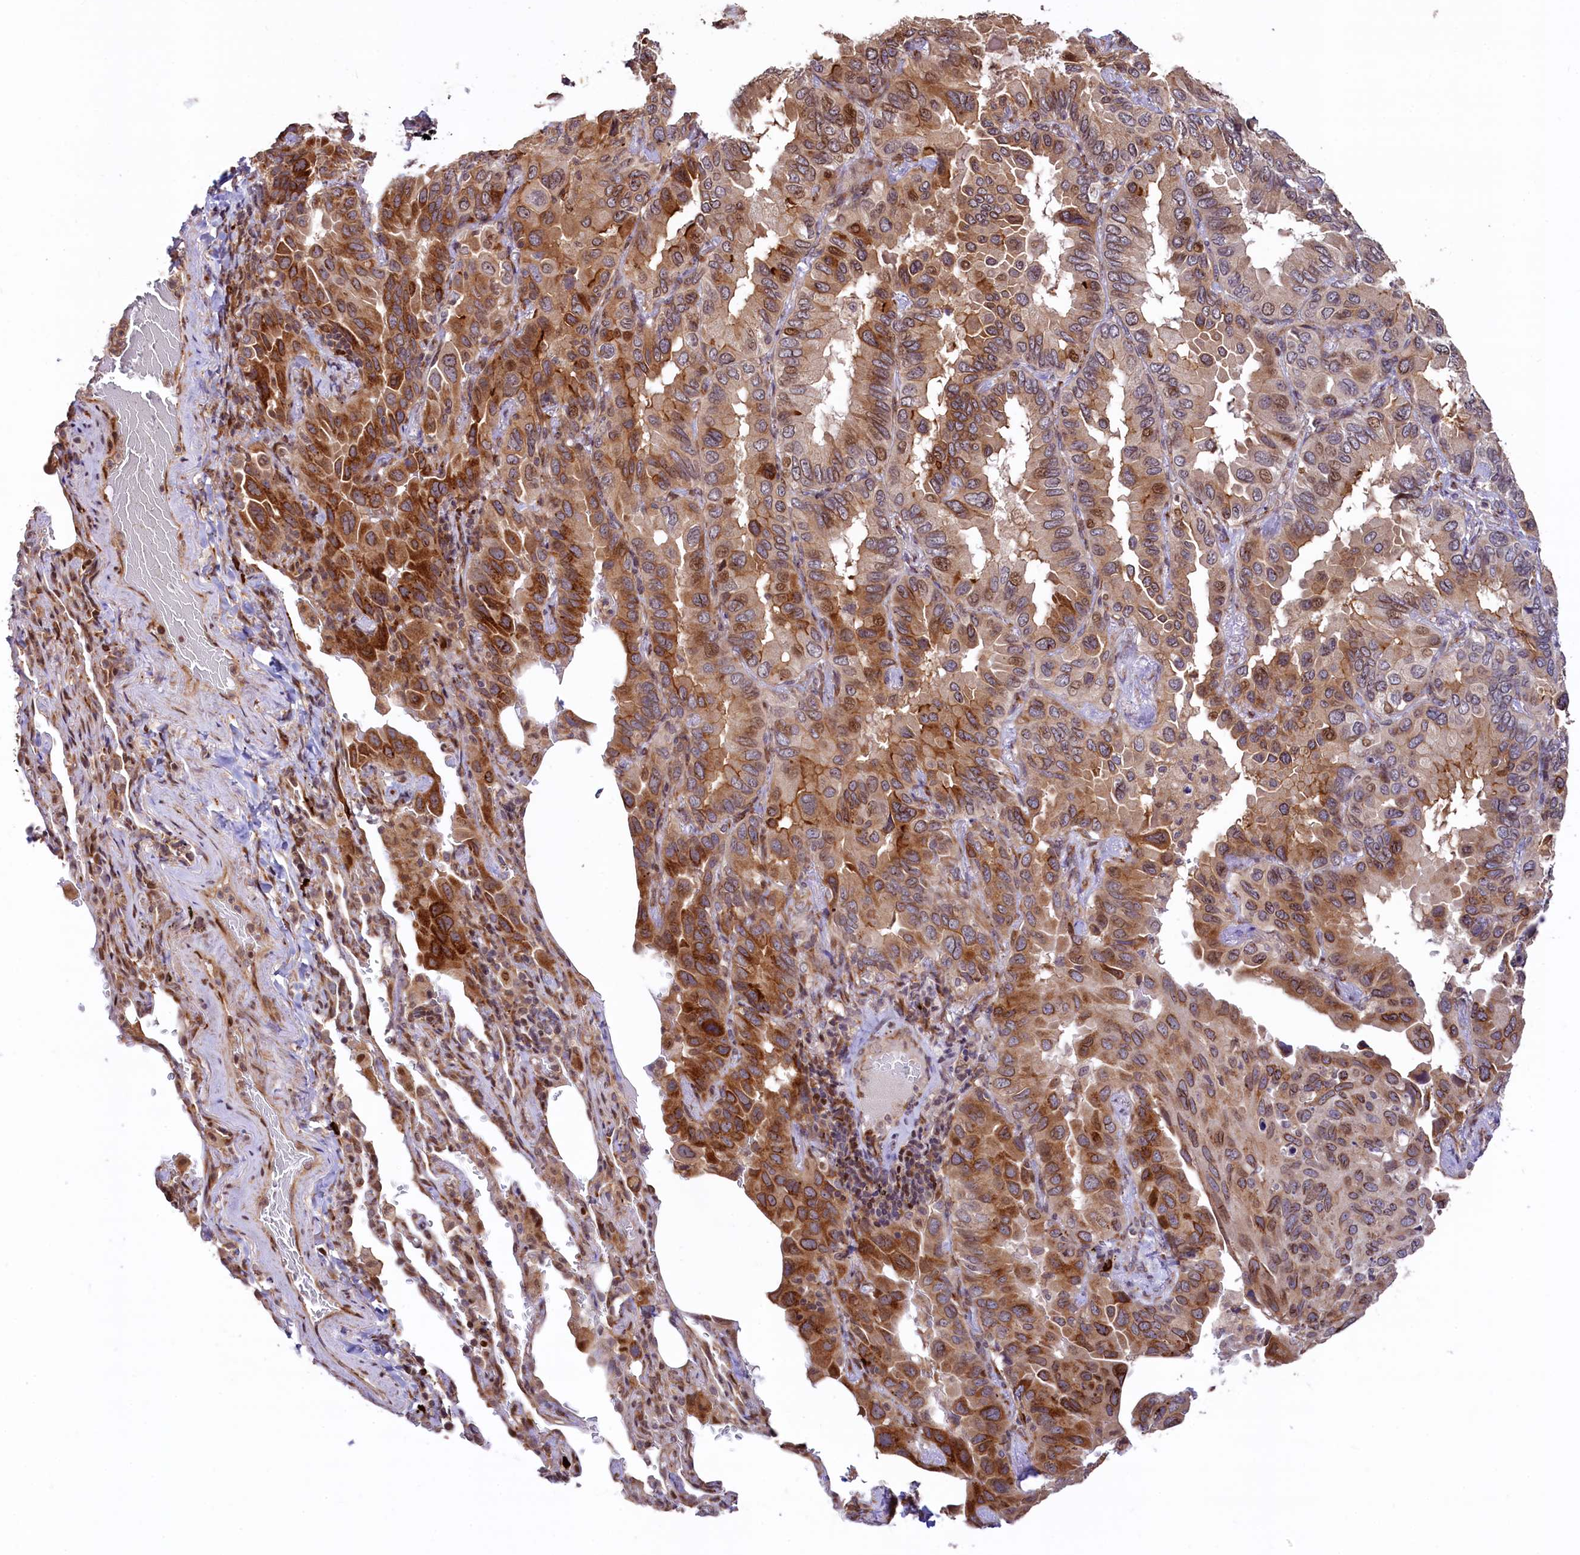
{"staining": {"intensity": "moderate", "quantity": ">75%", "location": "cytoplasmic/membranous,nuclear"}, "tissue": "lung cancer", "cell_type": "Tumor cells", "image_type": "cancer", "snomed": [{"axis": "morphology", "description": "Adenocarcinoma, NOS"}, {"axis": "topography", "description": "Lung"}], "caption": "There is medium levels of moderate cytoplasmic/membranous and nuclear positivity in tumor cells of lung adenocarcinoma, as demonstrated by immunohistochemical staining (brown color).", "gene": "C5orf15", "patient": {"sex": "male", "age": 64}}